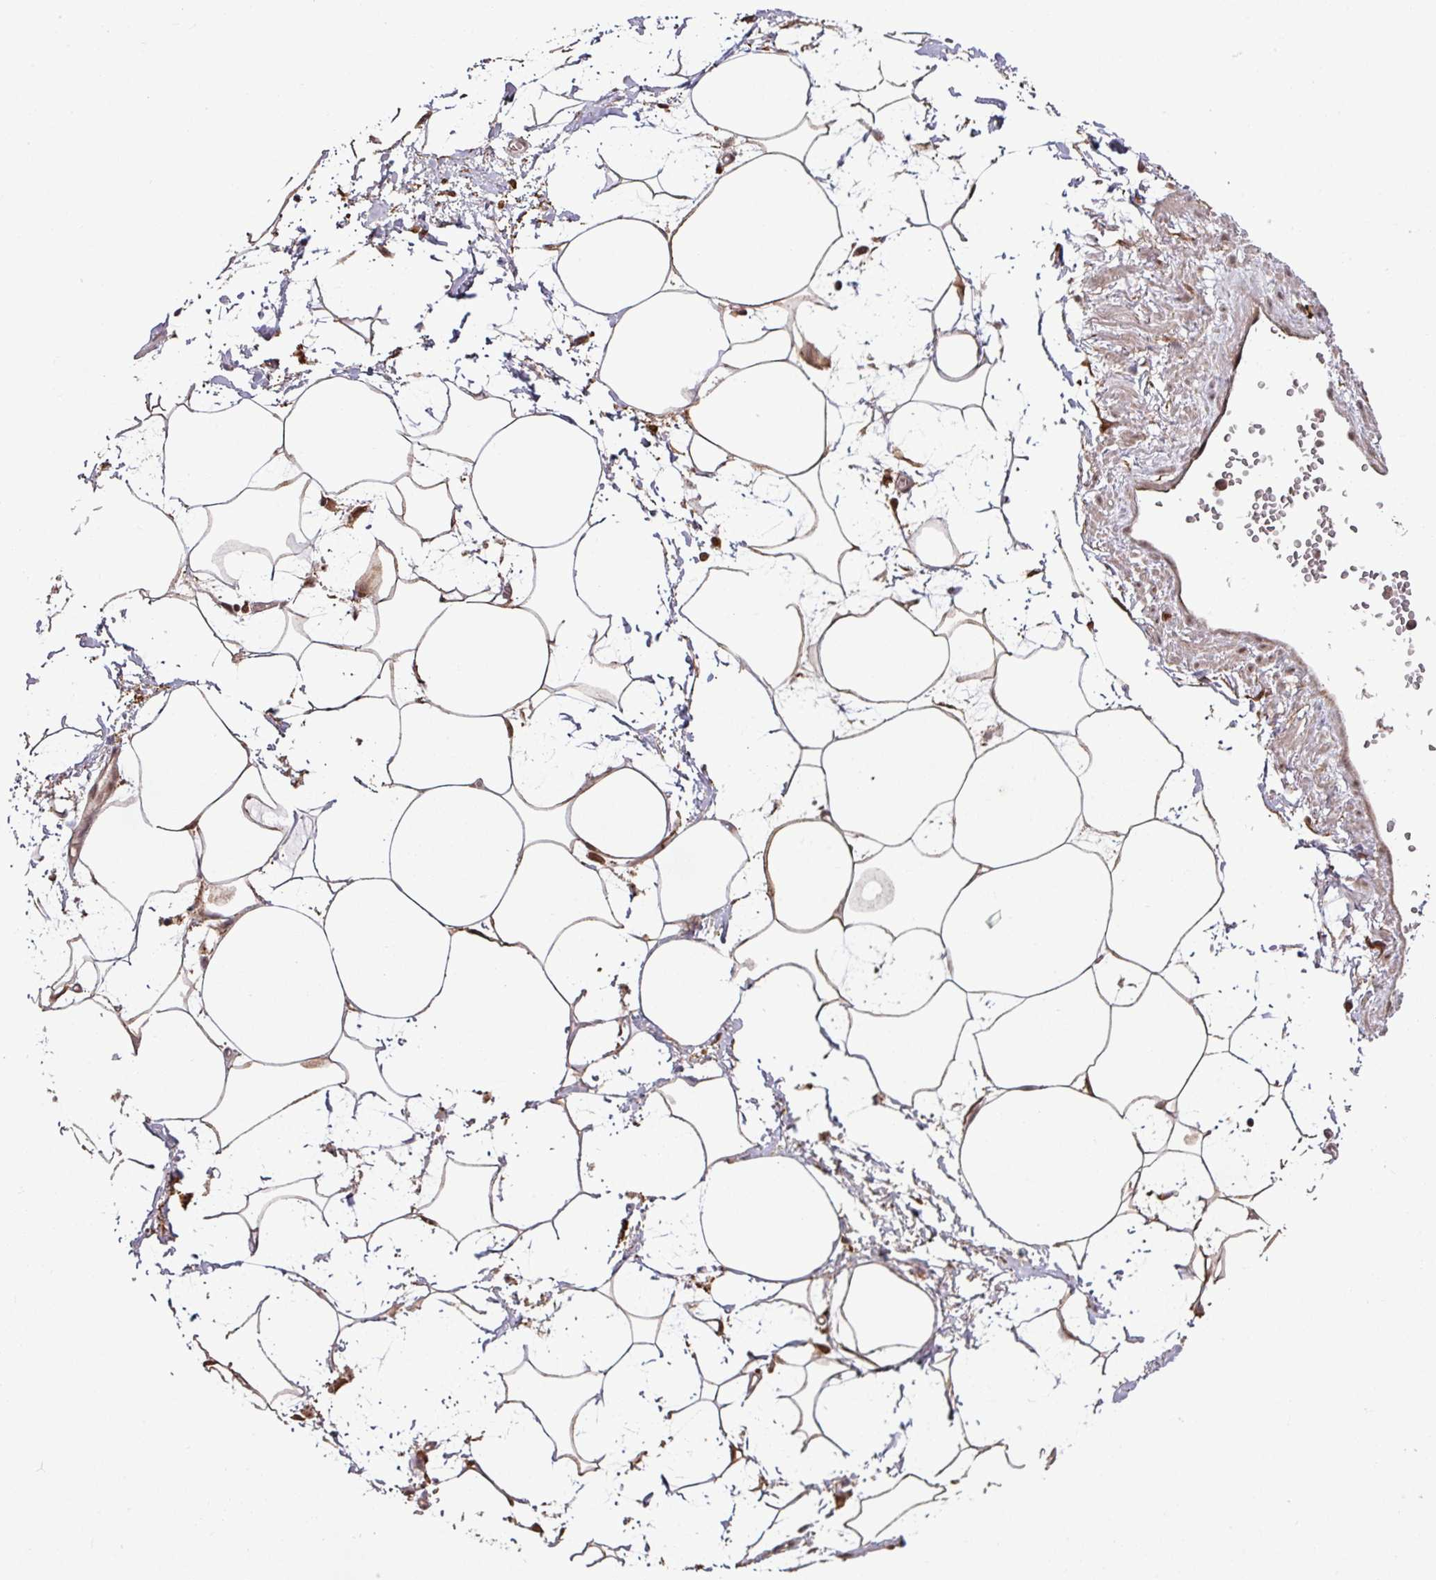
{"staining": {"intensity": "moderate", "quantity": ">75%", "location": "cytoplasmic/membranous,nuclear"}, "tissue": "adipose tissue", "cell_type": "Adipocytes", "image_type": "normal", "snomed": [{"axis": "morphology", "description": "Normal tissue, NOS"}, {"axis": "topography", "description": "Prostate"}, {"axis": "topography", "description": "Peripheral nerve tissue"}], "caption": "Protein staining reveals moderate cytoplasmic/membranous,nuclear expression in about >75% of adipocytes in normal adipose tissue.", "gene": "PHF23", "patient": {"sex": "male", "age": 55}}